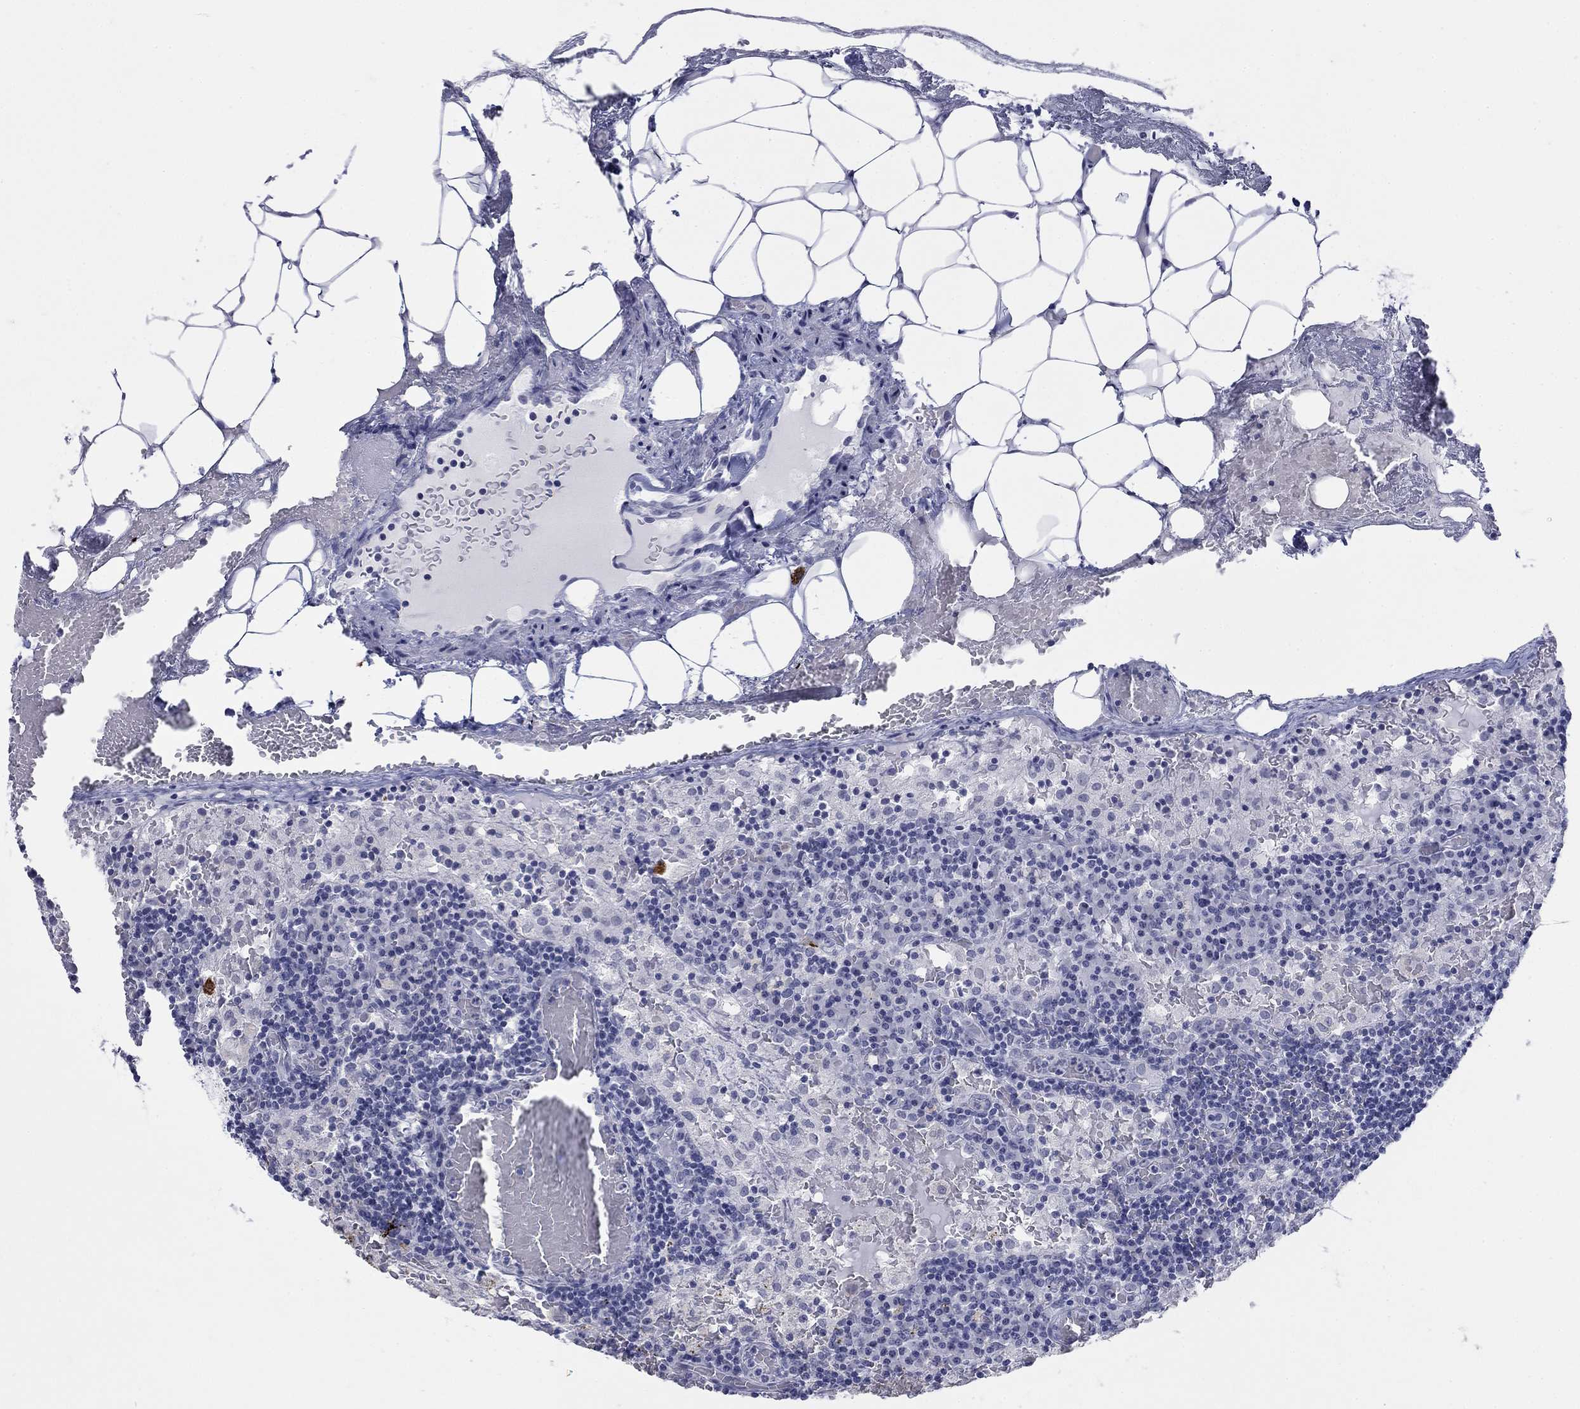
{"staining": {"intensity": "negative", "quantity": "none", "location": "none"}, "tissue": "lymph node", "cell_type": "Germinal center cells", "image_type": "normal", "snomed": [{"axis": "morphology", "description": "Normal tissue, NOS"}, {"axis": "topography", "description": "Lymph node"}], "caption": "Germinal center cells show no significant protein positivity in benign lymph node. (DAB immunohistochemistry (IHC), high magnification).", "gene": "ECEL1", "patient": {"sex": "male", "age": 62}}